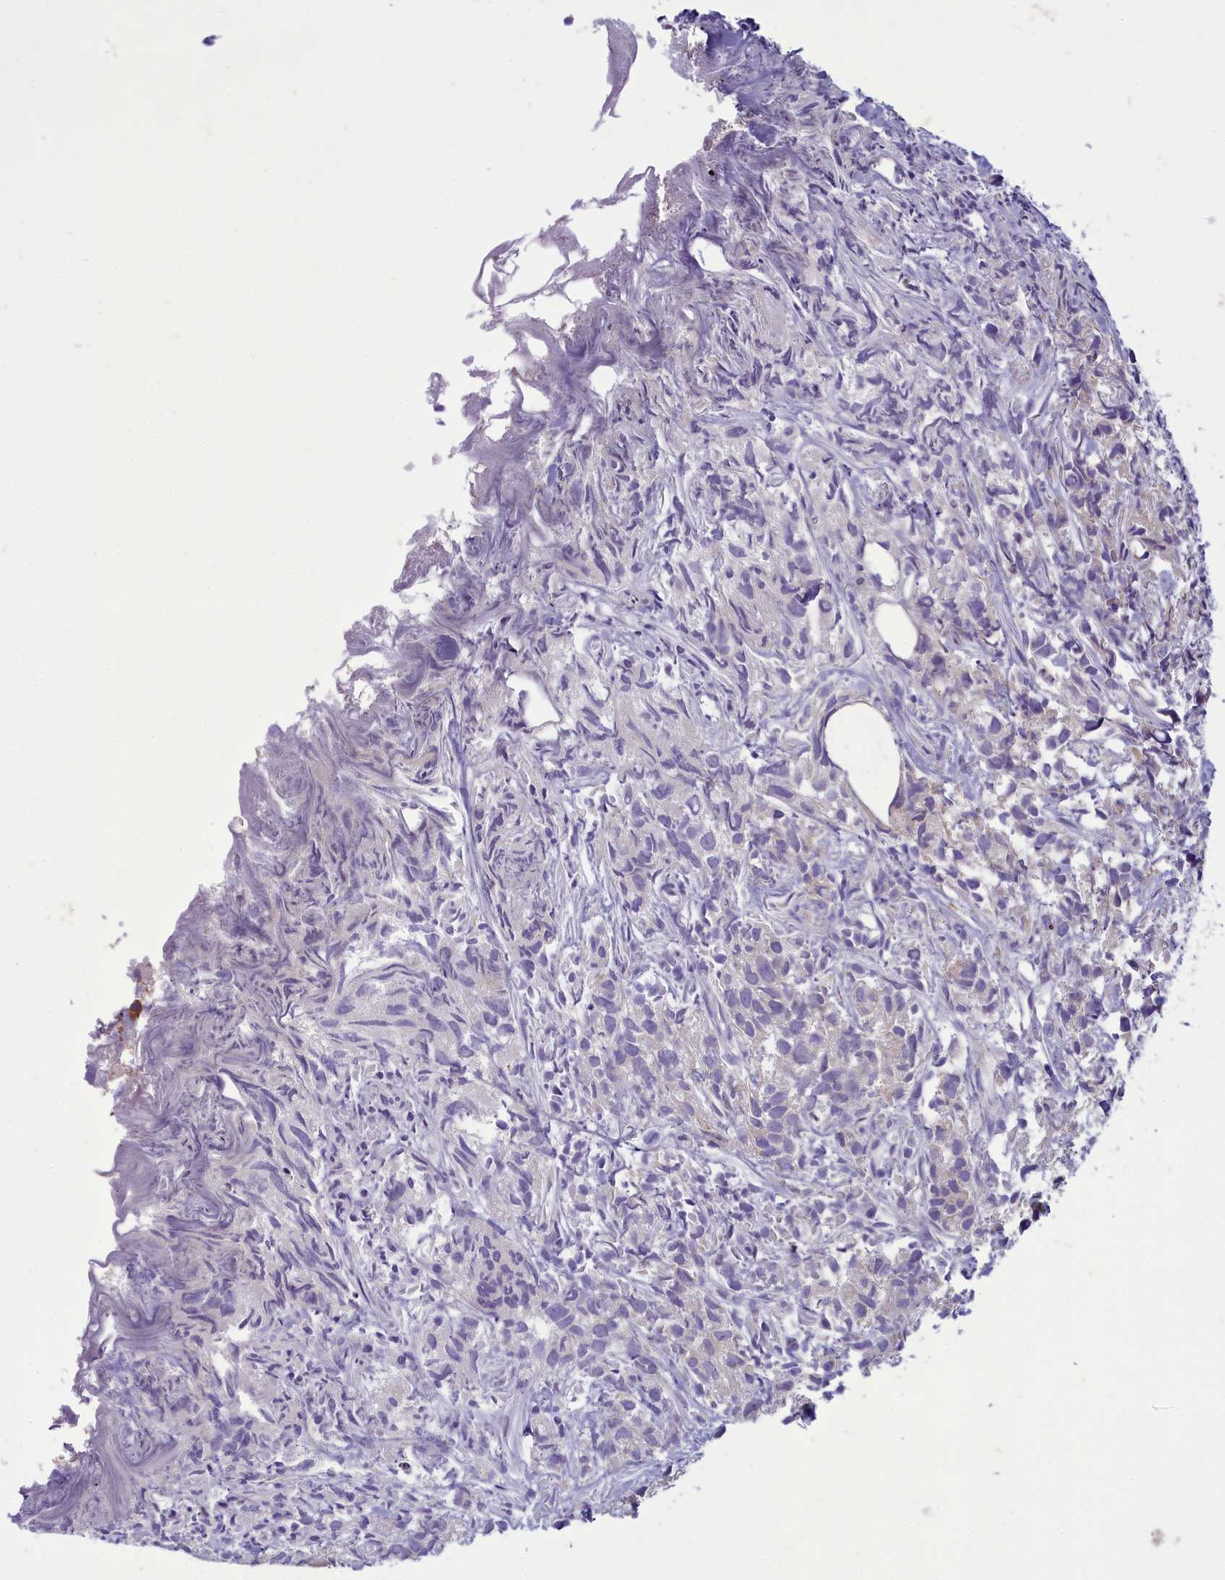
{"staining": {"intensity": "moderate", "quantity": "25%-75%", "location": "cytoplasmic/membranous"}, "tissue": "urothelial cancer", "cell_type": "Tumor cells", "image_type": "cancer", "snomed": [{"axis": "morphology", "description": "Urothelial carcinoma, High grade"}, {"axis": "topography", "description": "Urinary bladder"}], "caption": "DAB immunohistochemical staining of urothelial carcinoma (high-grade) displays moderate cytoplasmic/membranous protein positivity in approximately 25%-75% of tumor cells.", "gene": "CENATAC", "patient": {"sex": "female", "age": 75}}